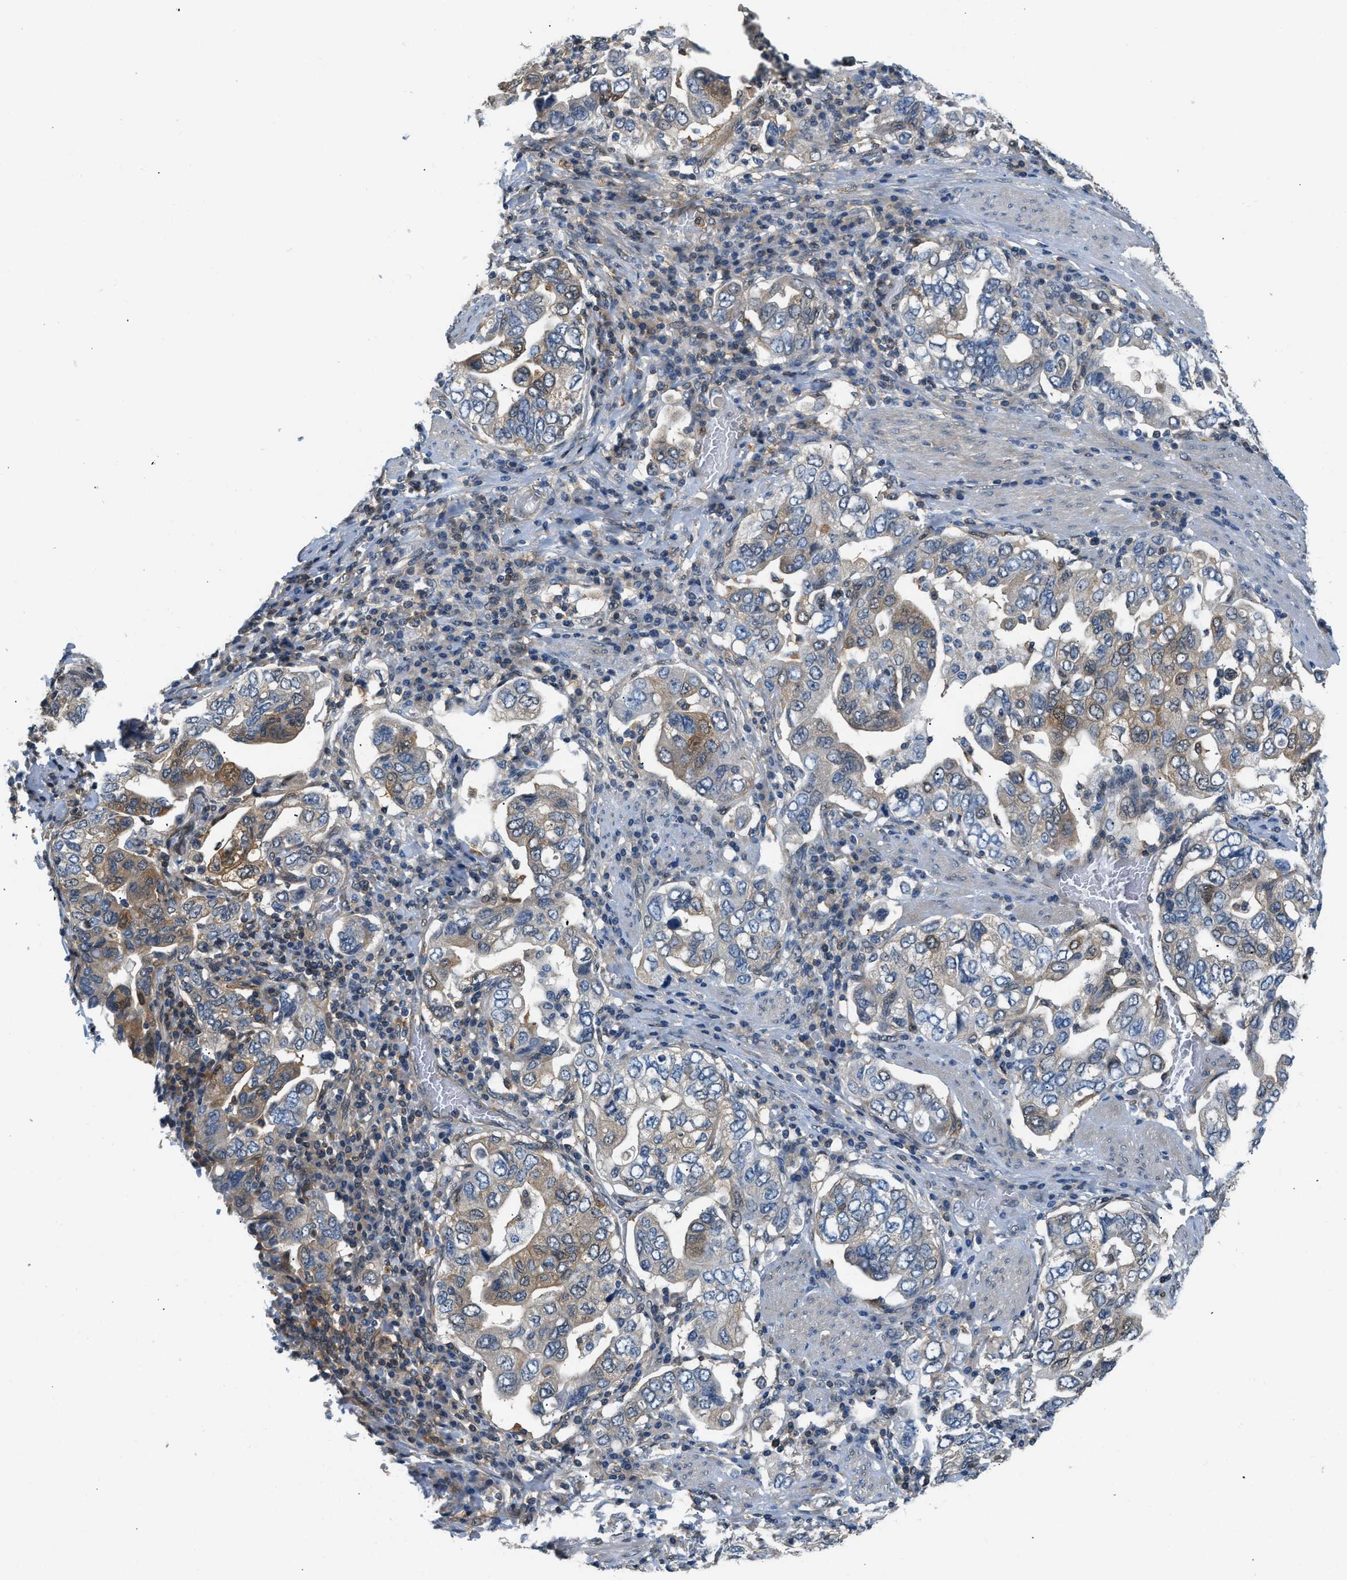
{"staining": {"intensity": "moderate", "quantity": "25%-75%", "location": "cytoplasmic/membranous"}, "tissue": "stomach cancer", "cell_type": "Tumor cells", "image_type": "cancer", "snomed": [{"axis": "morphology", "description": "Adenocarcinoma, NOS"}, {"axis": "topography", "description": "Stomach, upper"}], "caption": "Stomach cancer (adenocarcinoma) was stained to show a protein in brown. There is medium levels of moderate cytoplasmic/membranous expression in about 25%-75% of tumor cells. The staining is performed using DAB (3,3'-diaminobenzidine) brown chromogen to label protein expression. The nuclei are counter-stained blue using hematoxylin.", "gene": "EIF4EBP2", "patient": {"sex": "male", "age": 62}}